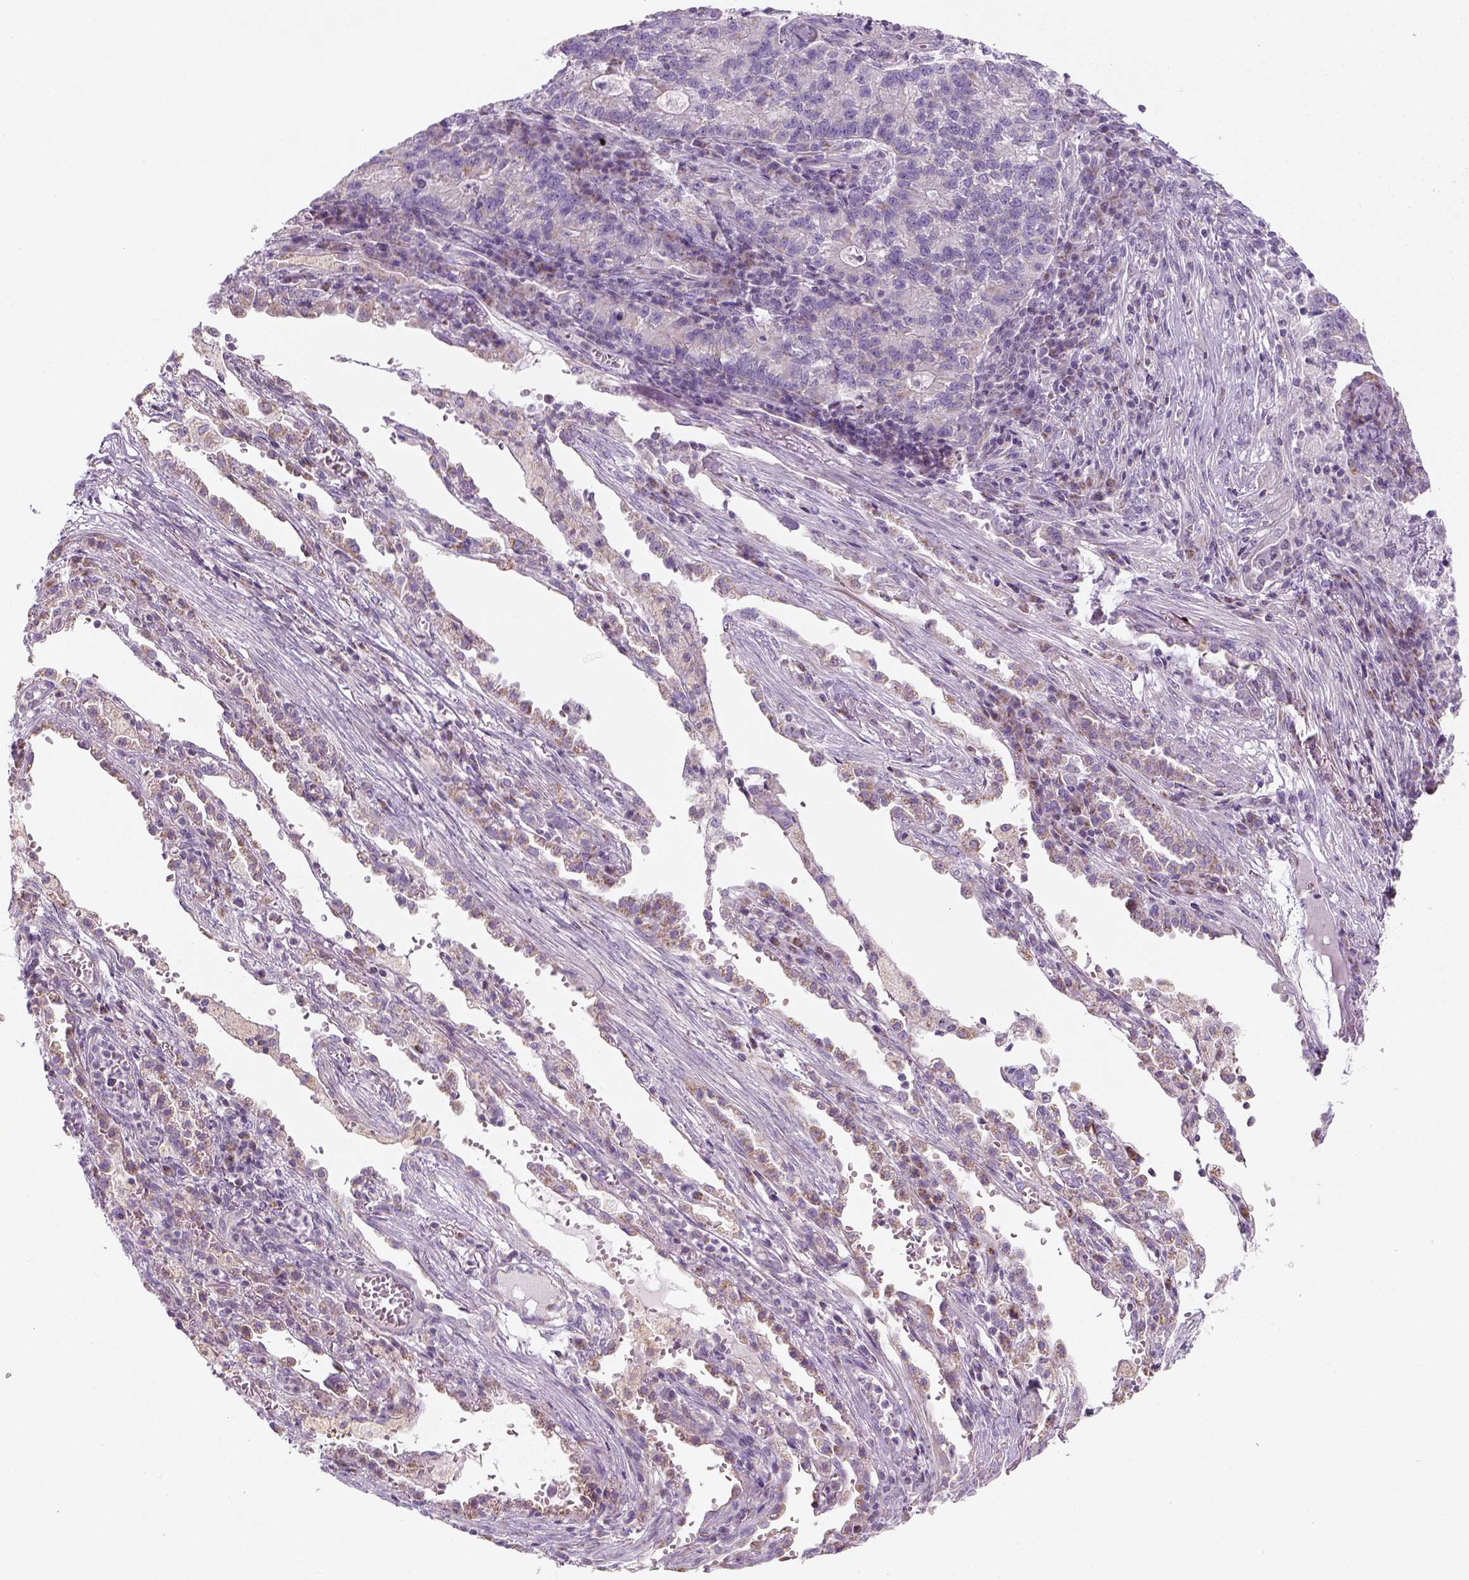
{"staining": {"intensity": "negative", "quantity": "none", "location": "none"}, "tissue": "lung cancer", "cell_type": "Tumor cells", "image_type": "cancer", "snomed": [{"axis": "morphology", "description": "Adenocarcinoma, NOS"}, {"axis": "topography", "description": "Lung"}], "caption": "Lung cancer (adenocarcinoma) was stained to show a protein in brown. There is no significant positivity in tumor cells. (Brightfield microscopy of DAB (3,3'-diaminobenzidine) immunohistochemistry (IHC) at high magnification).", "gene": "AWAT2", "patient": {"sex": "male", "age": 57}}